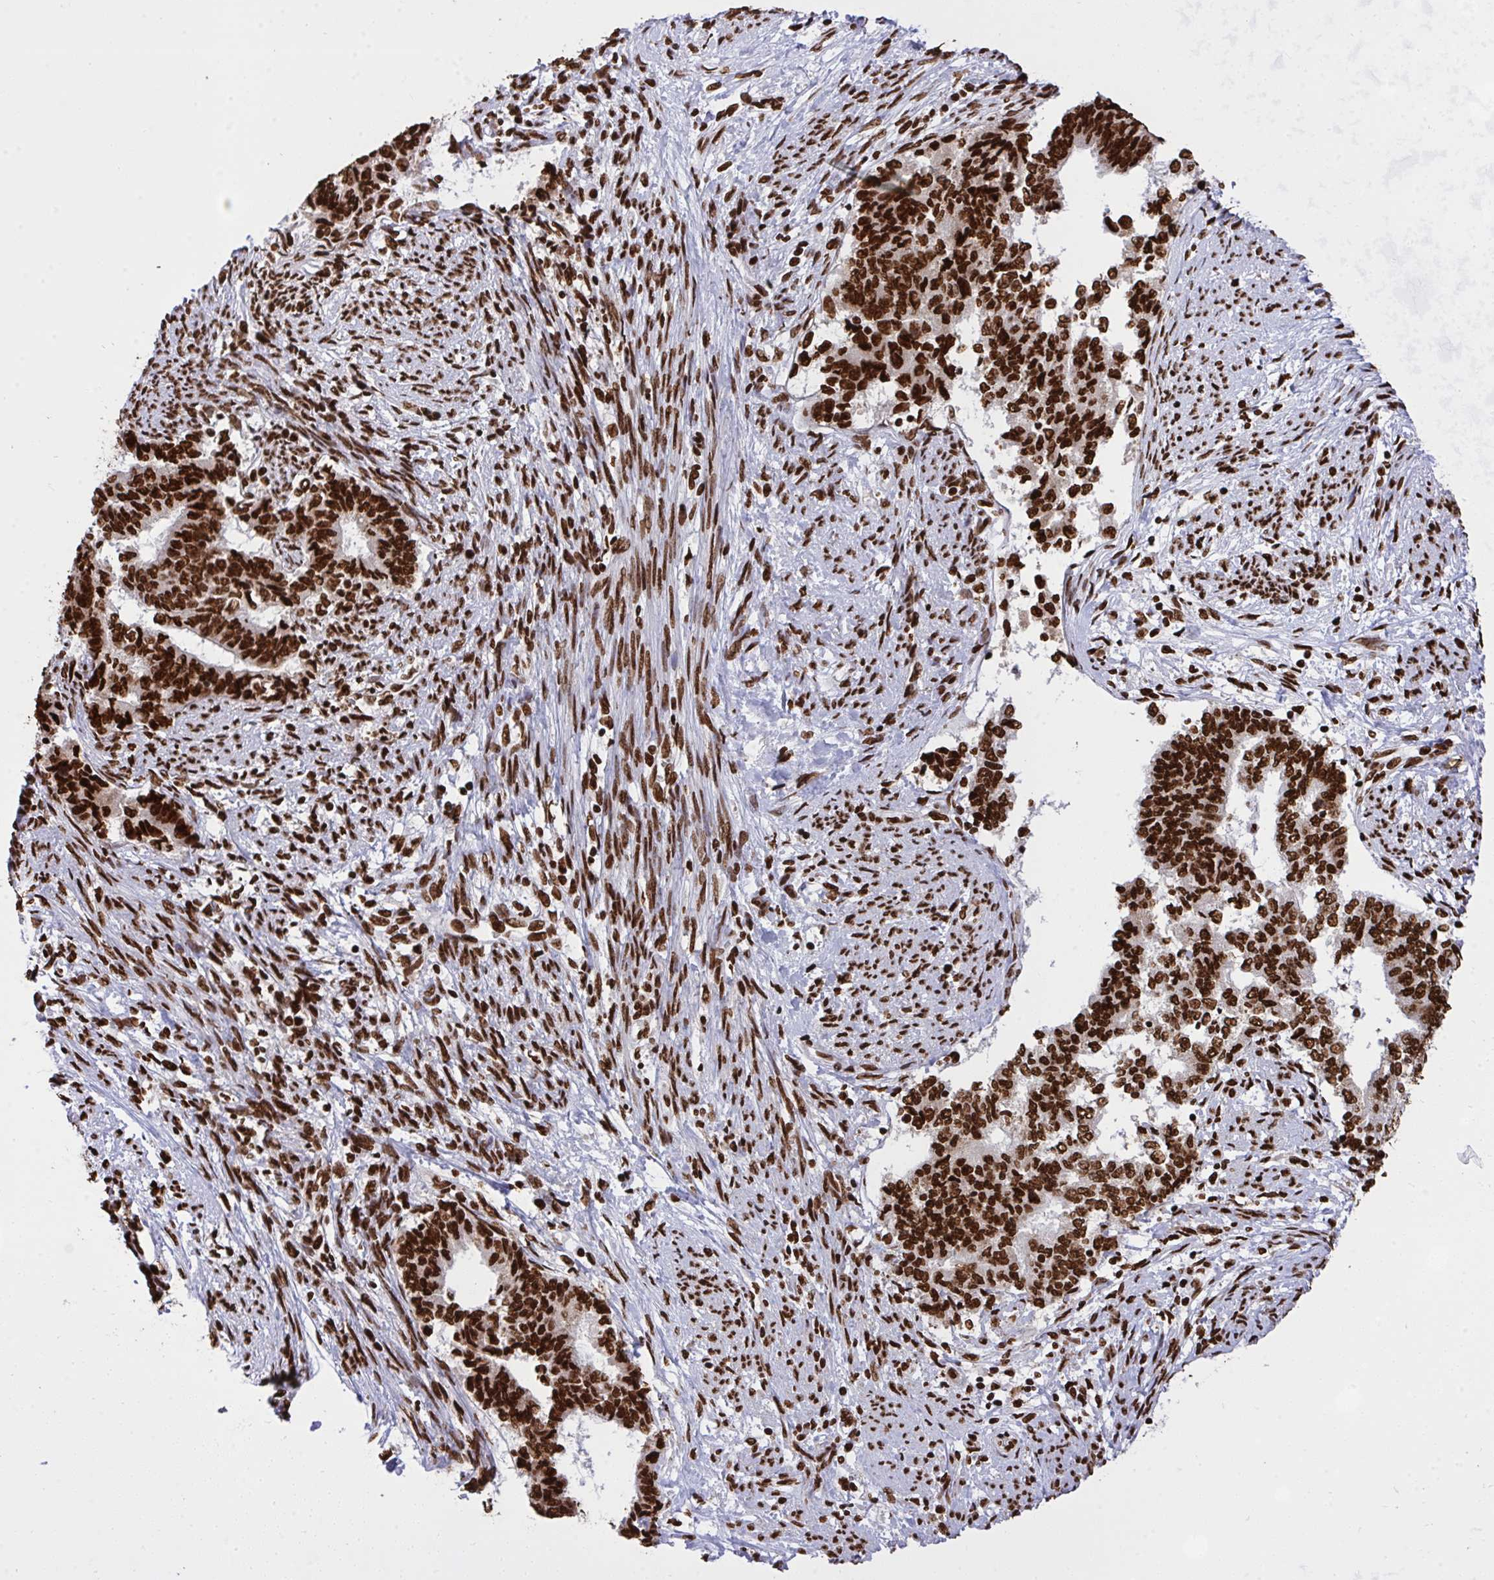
{"staining": {"intensity": "strong", "quantity": ">75%", "location": "nuclear"}, "tissue": "endometrial cancer", "cell_type": "Tumor cells", "image_type": "cancer", "snomed": [{"axis": "morphology", "description": "Adenocarcinoma, NOS"}, {"axis": "topography", "description": "Endometrium"}], "caption": "Approximately >75% of tumor cells in endometrial cancer (adenocarcinoma) display strong nuclear protein positivity as visualized by brown immunohistochemical staining.", "gene": "HNRNPL", "patient": {"sex": "female", "age": 65}}